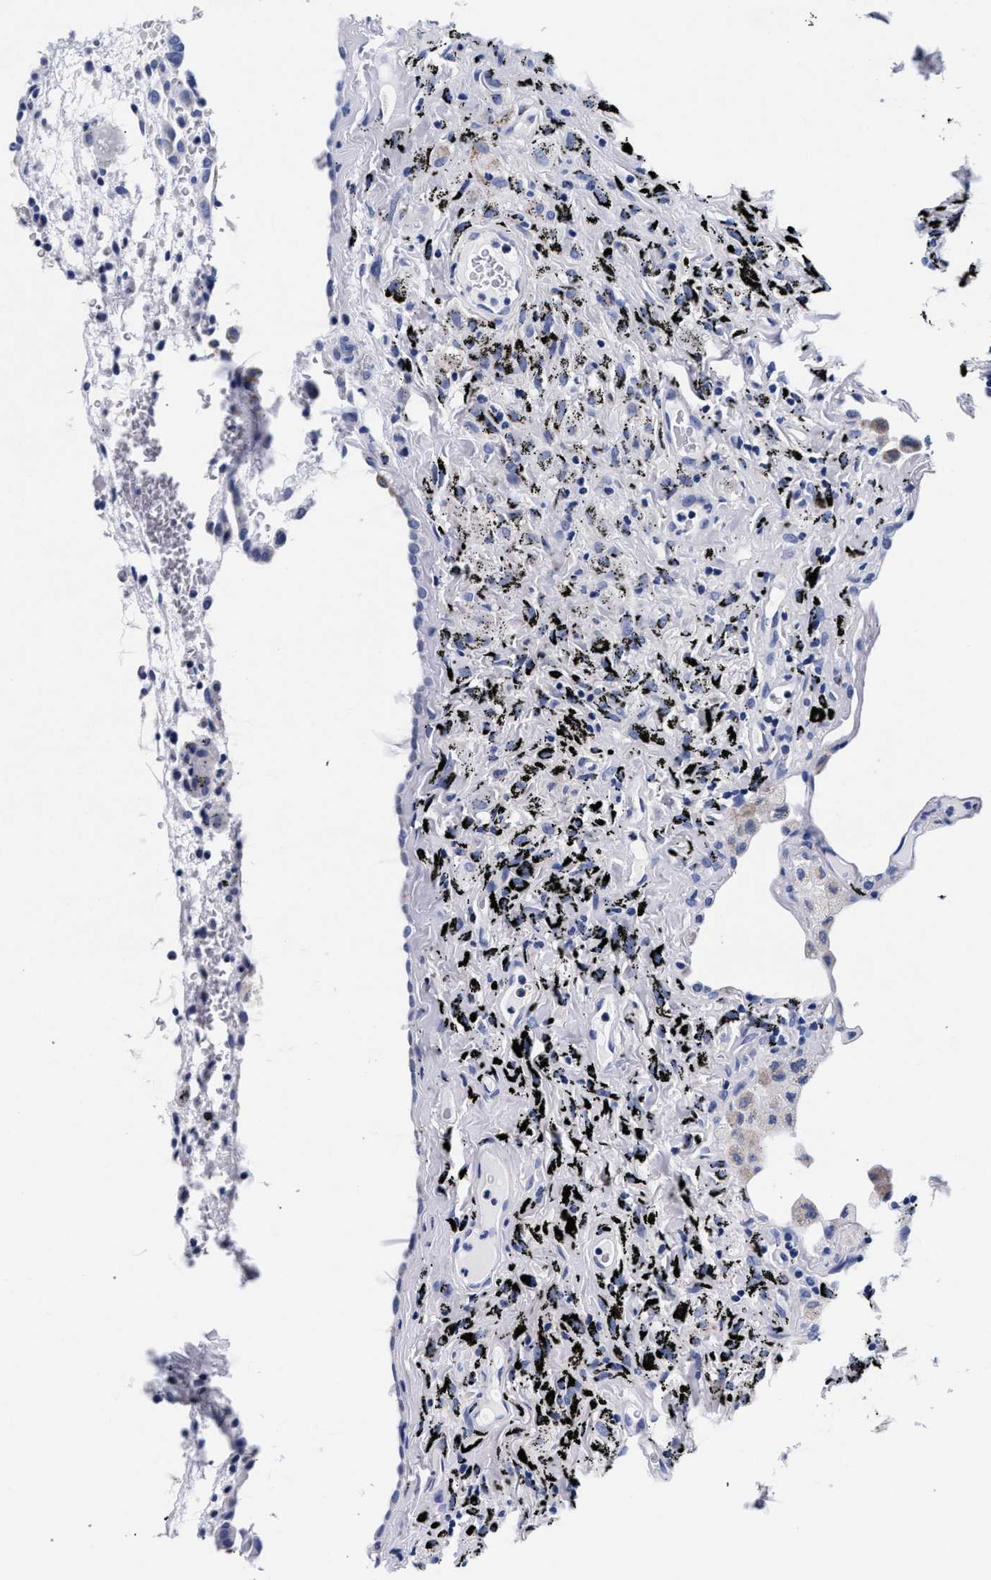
{"staining": {"intensity": "negative", "quantity": "none", "location": "none"}, "tissue": "lung", "cell_type": "Alveolar cells", "image_type": "normal", "snomed": [{"axis": "morphology", "description": "Normal tissue, NOS"}, {"axis": "topography", "description": "Lung"}], "caption": "Immunohistochemistry photomicrograph of normal lung: lung stained with DAB (3,3'-diaminobenzidine) reveals no significant protein expression in alveolar cells.", "gene": "RAB3B", "patient": {"sex": "male", "age": 59}}